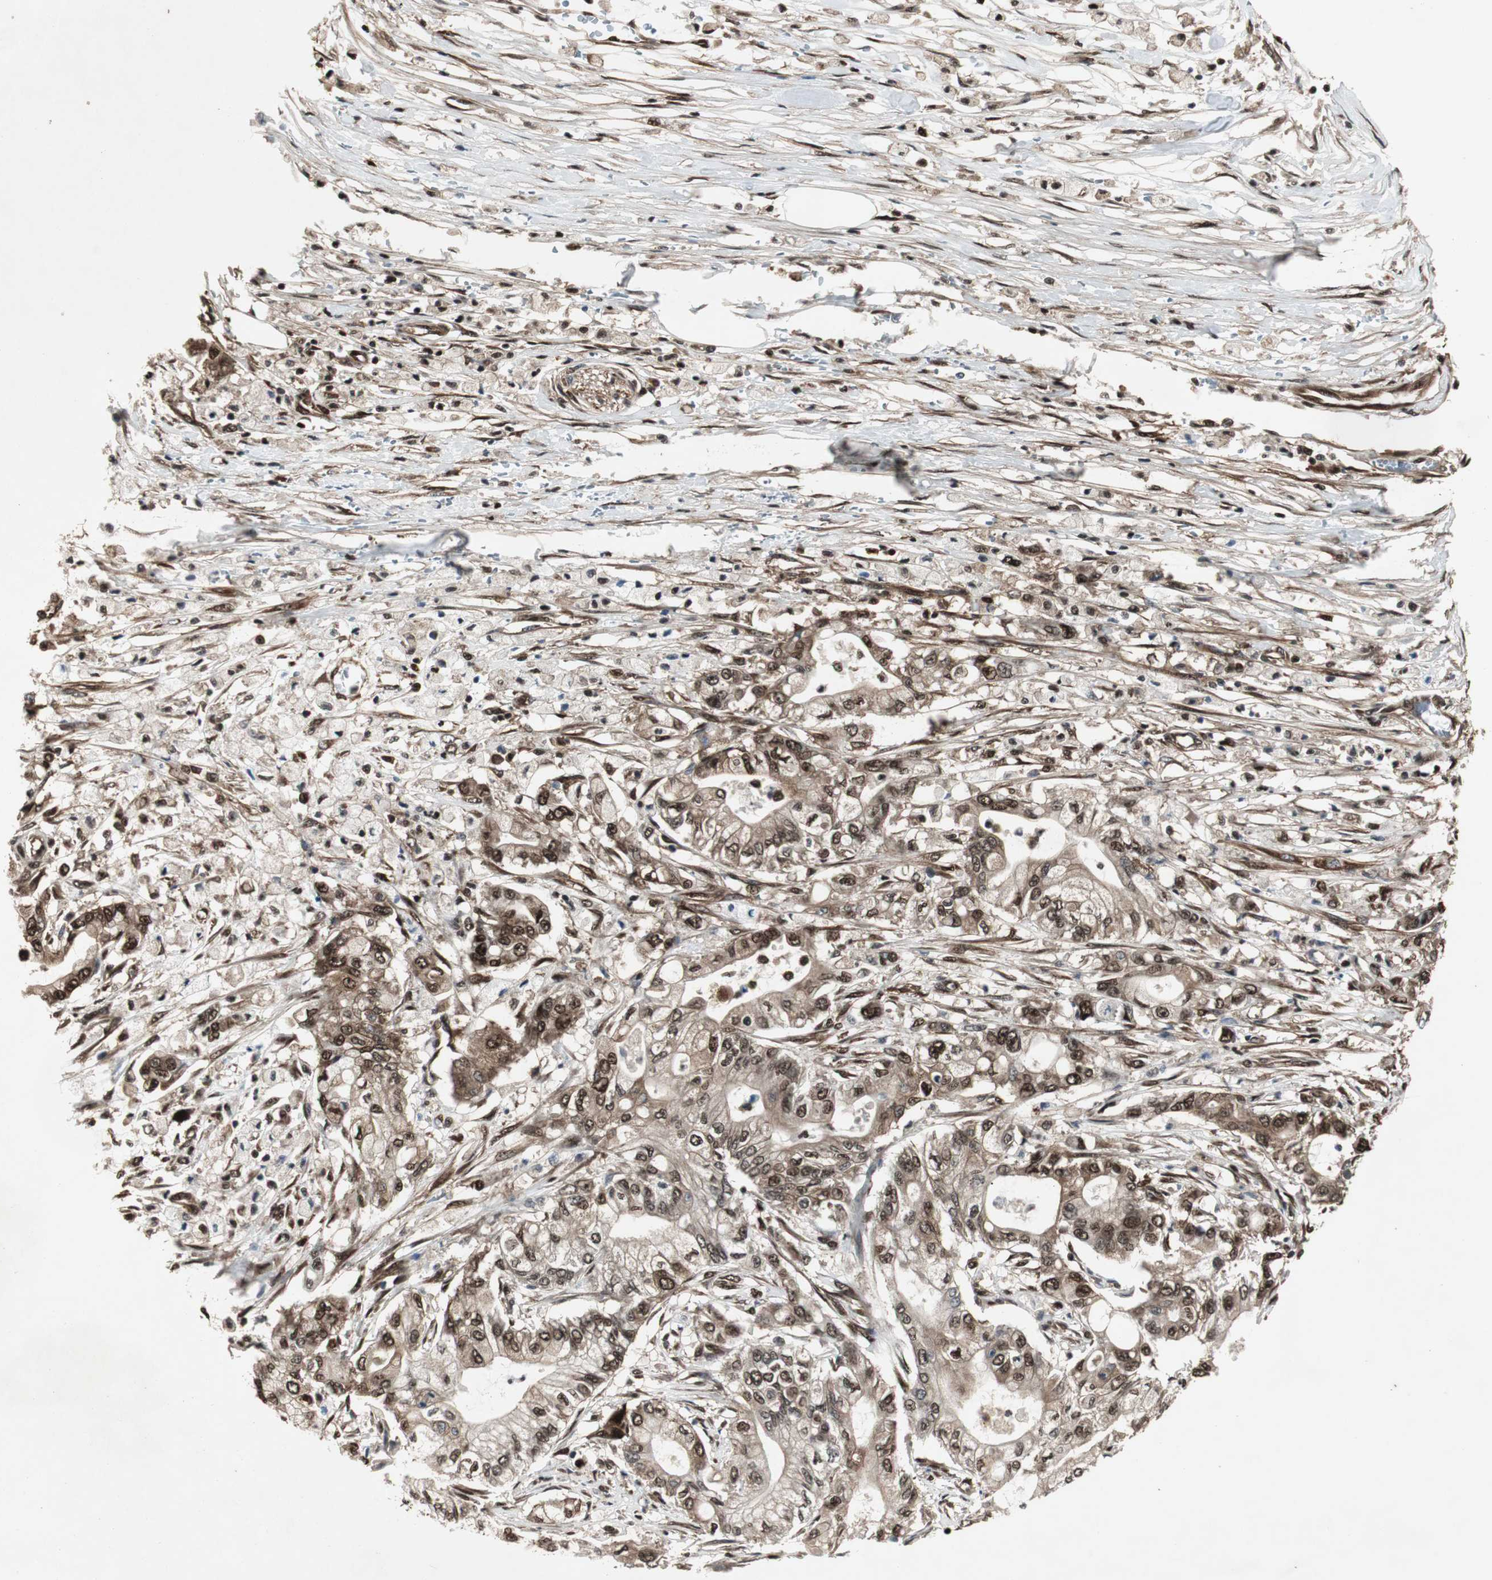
{"staining": {"intensity": "strong", "quantity": ">75%", "location": "cytoplasmic/membranous,nuclear"}, "tissue": "pancreatic cancer", "cell_type": "Tumor cells", "image_type": "cancer", "snomed": [{"axis": "morphology", "description": "Adenocarcinoma, NOS"}, {"axis": "topography", "description": "Pancreas"}], "caption": "Protein staining exhibits strong cytoplasmic/membranous and nuclear positivity in about >75% of tumor cells in pancreatic cancer.", "gene": "ACLY", "patient": {"sex": "male", "age": 70}}